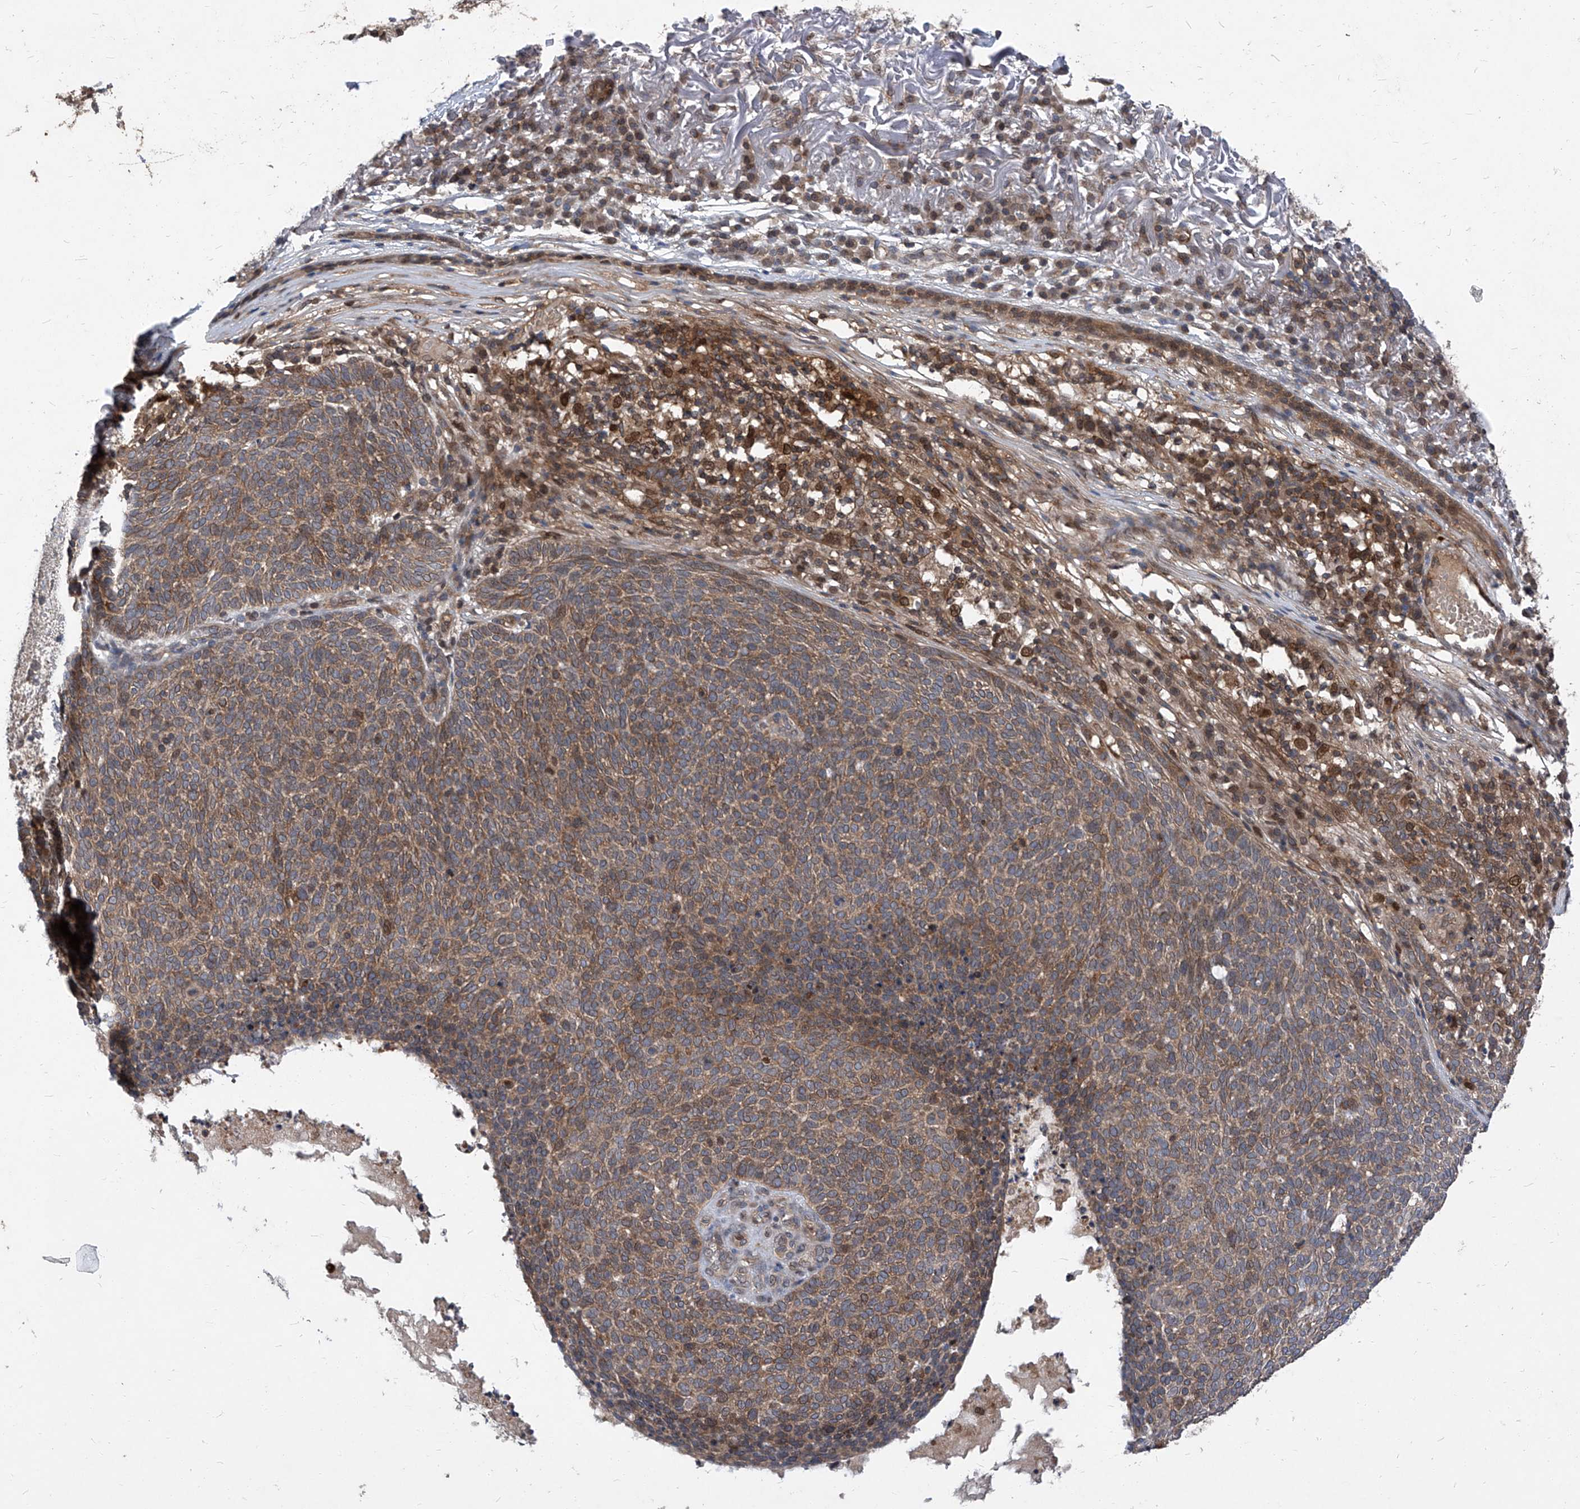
{"staining": {"intensity": "moderate", "quantity": ">75%", "location": "cytoplasmic/membranous"}, "tissue": "skin cancer", "cell_type": "Tumor cells", "image_type": "cancer", "snomed": [{"axis": "morphology", "description": "Squamous cell carcinoma, NOS"}, {"axis": "topography", "description": "Skin"}], "caption": "A high-resolution image shows IHC staining of skin cancer (squamous cell carcinoma), which shows moderate cytoplasmic/membranous positivity in approximately >75% of tumor cells. Nuclei are stained in blue.", "gene": "KPNB1", "patient": {"sex": "female", "age": 90}}